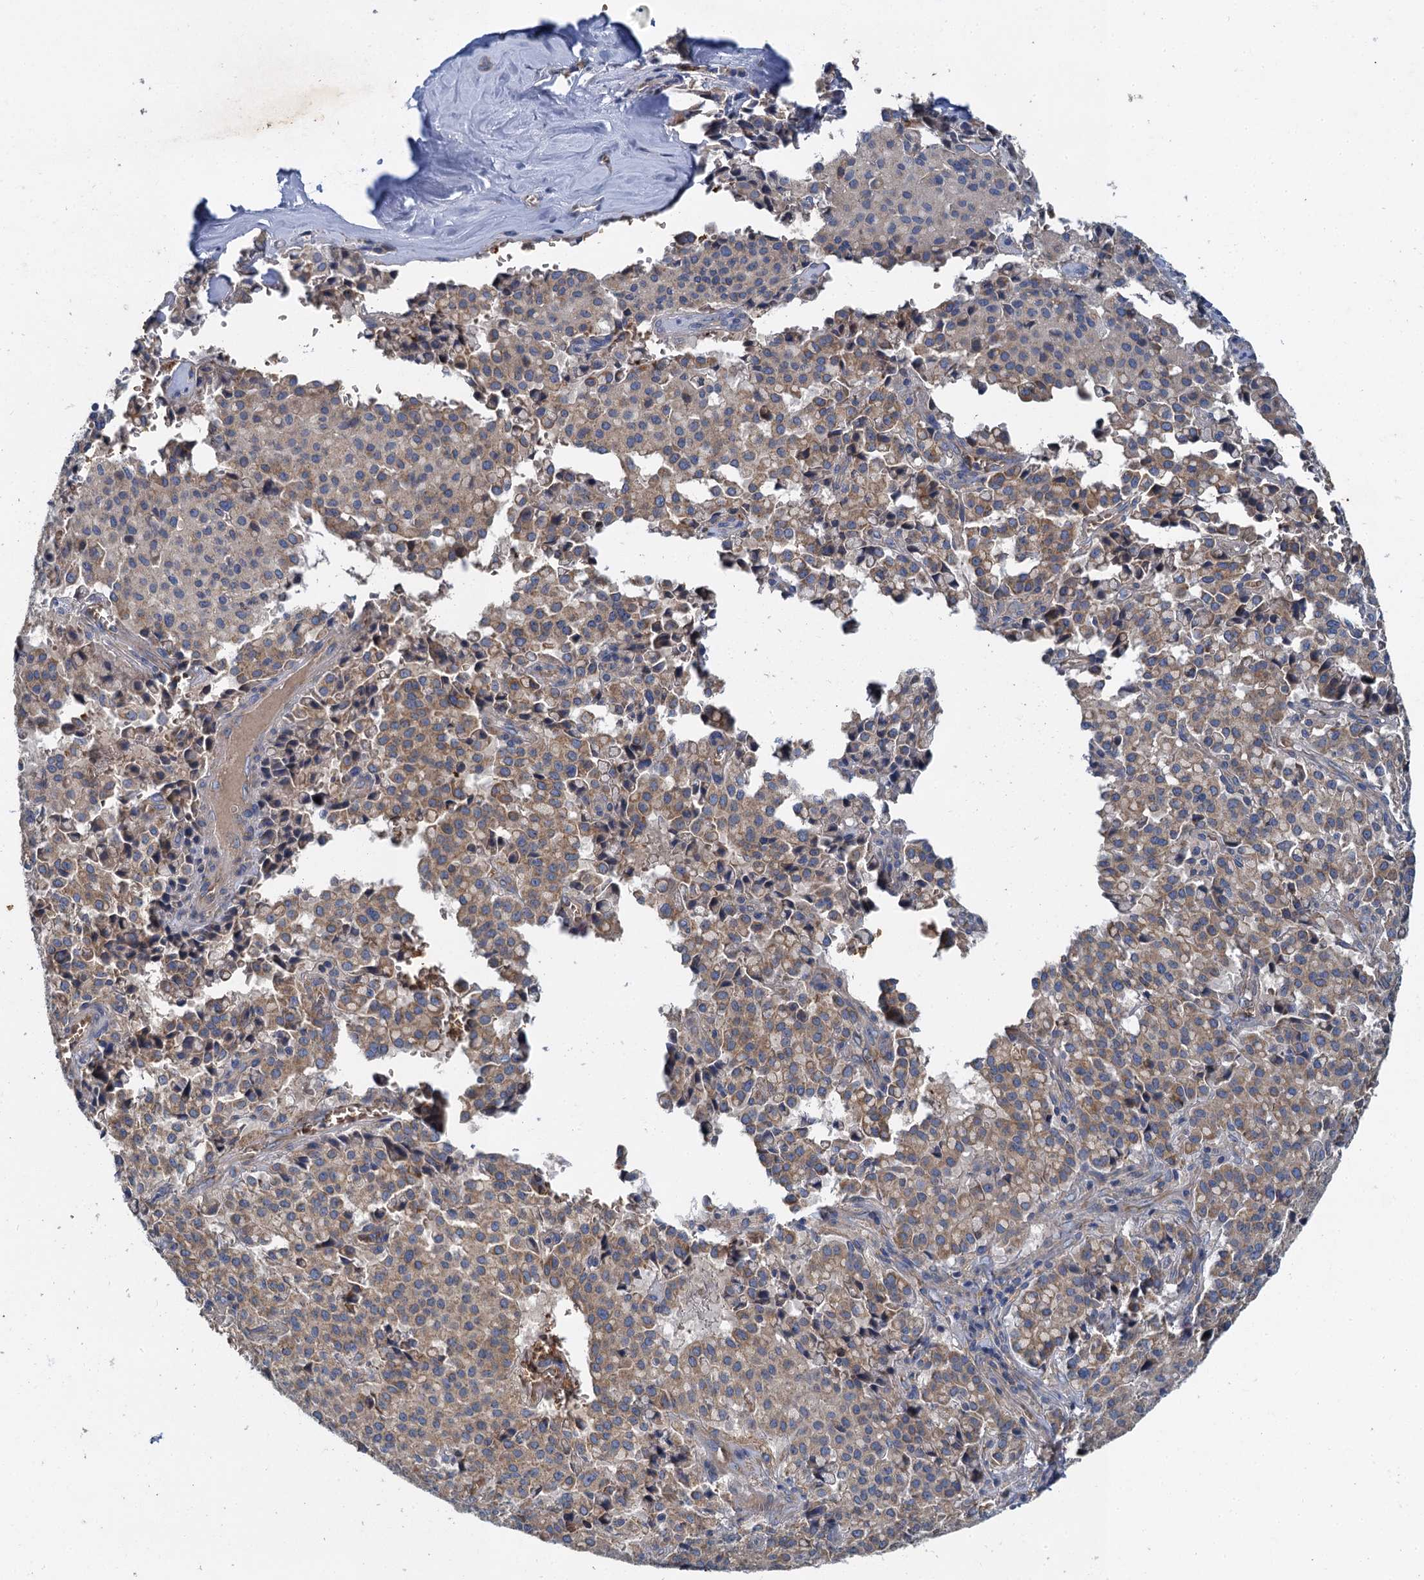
{"staining": {"intensity": "moderate", "quantity": ">75%", "location": "cytoplasmic/membranous"}, "tissue": "pancreatic cancer", "cell_type": "Tumor cells", "image_type": "cancer", "snomed": [{"axis": "morphology", "description": "Adenocarcinoma, NOS"}, {"axis": "topography", "description": "Pancreas"}], "caption": "A micrograph of human pancreatic adenocarcinoma stained for a protein demonstrates moderate cytoplasmic/membranous brown staining in tumor cells. (IHC, brightfield microscopy, high magnification).", "gene": "BCS1L", "patient": {"sex": "male", "age": 65}}